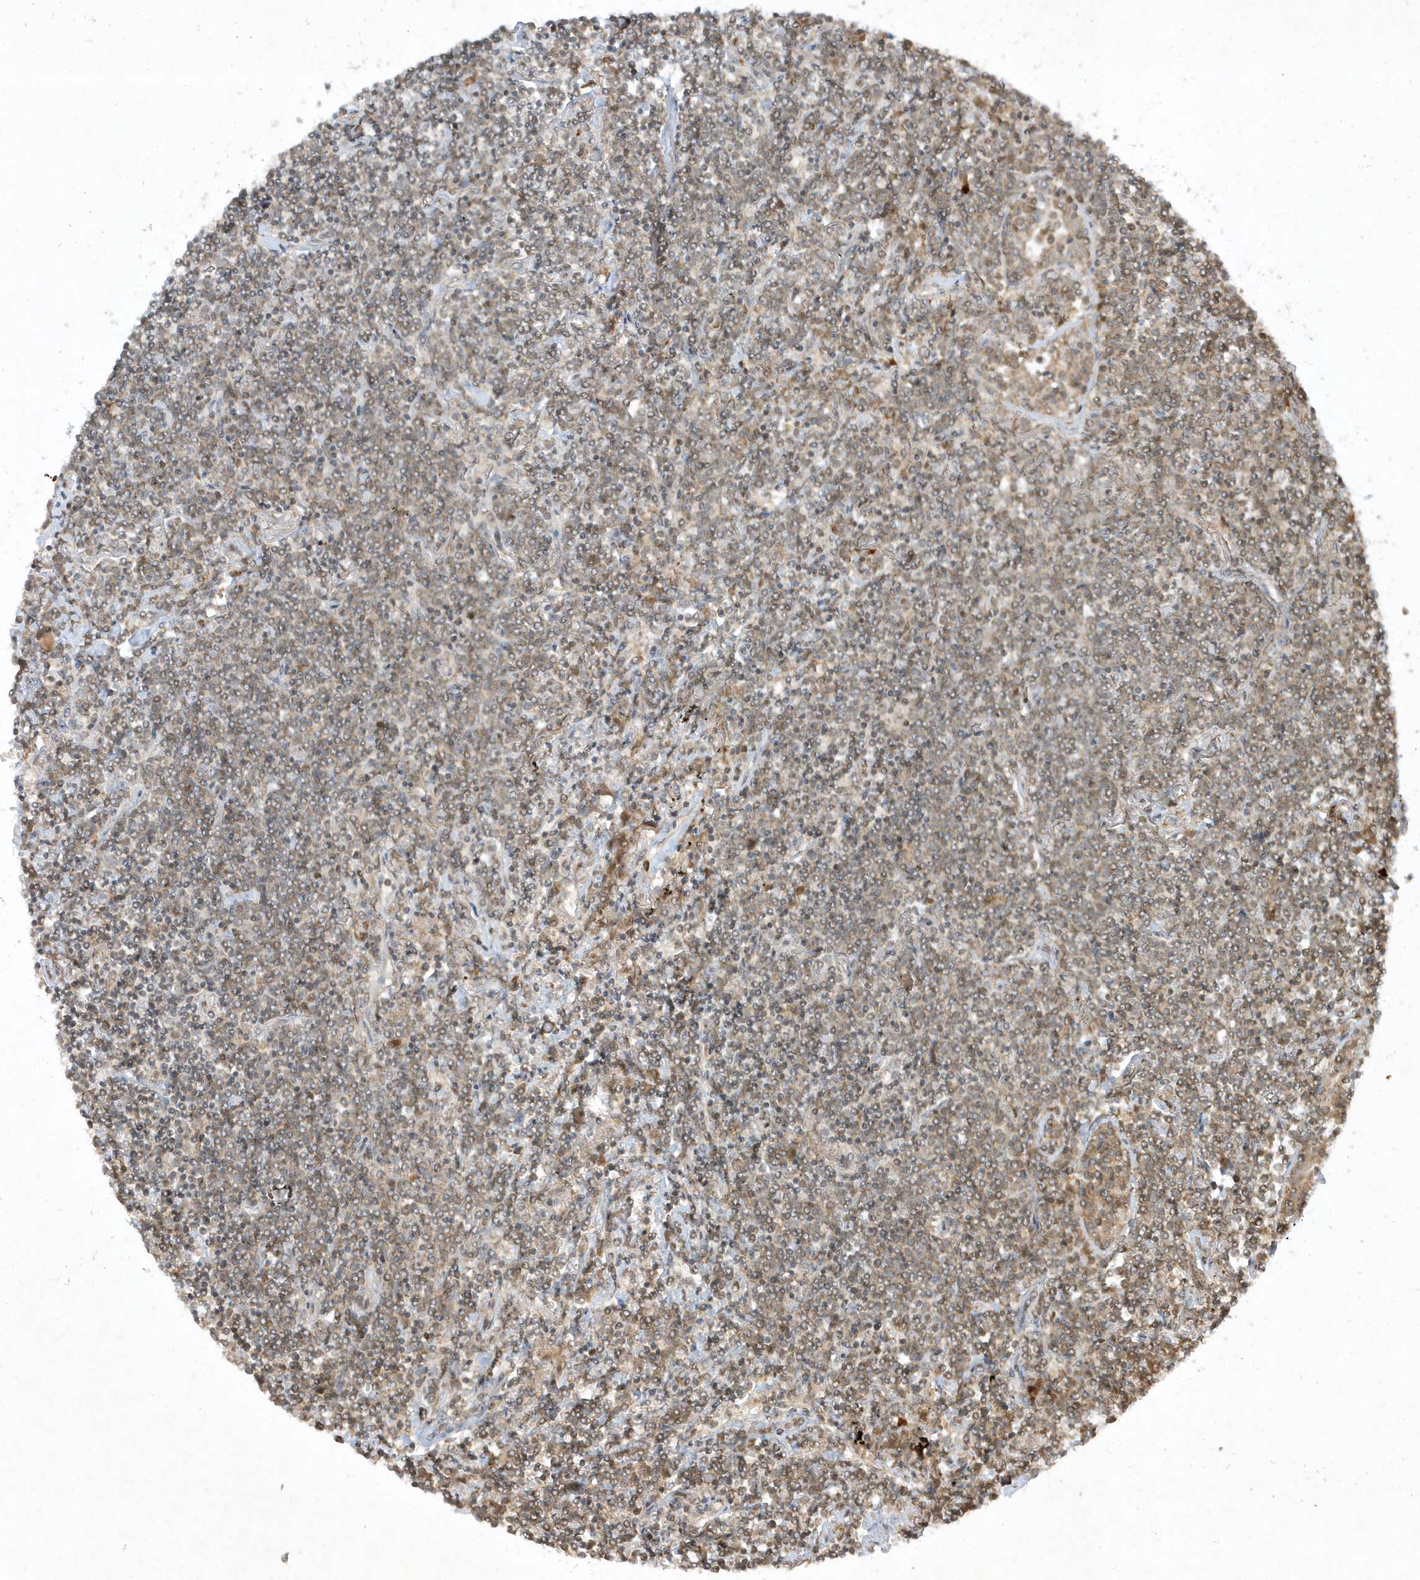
{"staining": {"intensity": "negative", "quantity": "none", "location": "none"}, "tissue": "lymphoma", "cell_type": "Tumor cells", "image_type": "cancer", "snomed": [{"axis": "morphology", "description": "Malignant lymphoma, non-Hodgkin's type, Low grade"}, {"axis": "topography", "description": "Lung"}], "caption": "Tumor cells are negative for protein expression in human lymphoma.", "gene": "ZNF213", "patient": {"sex": "female", "age": 71}}